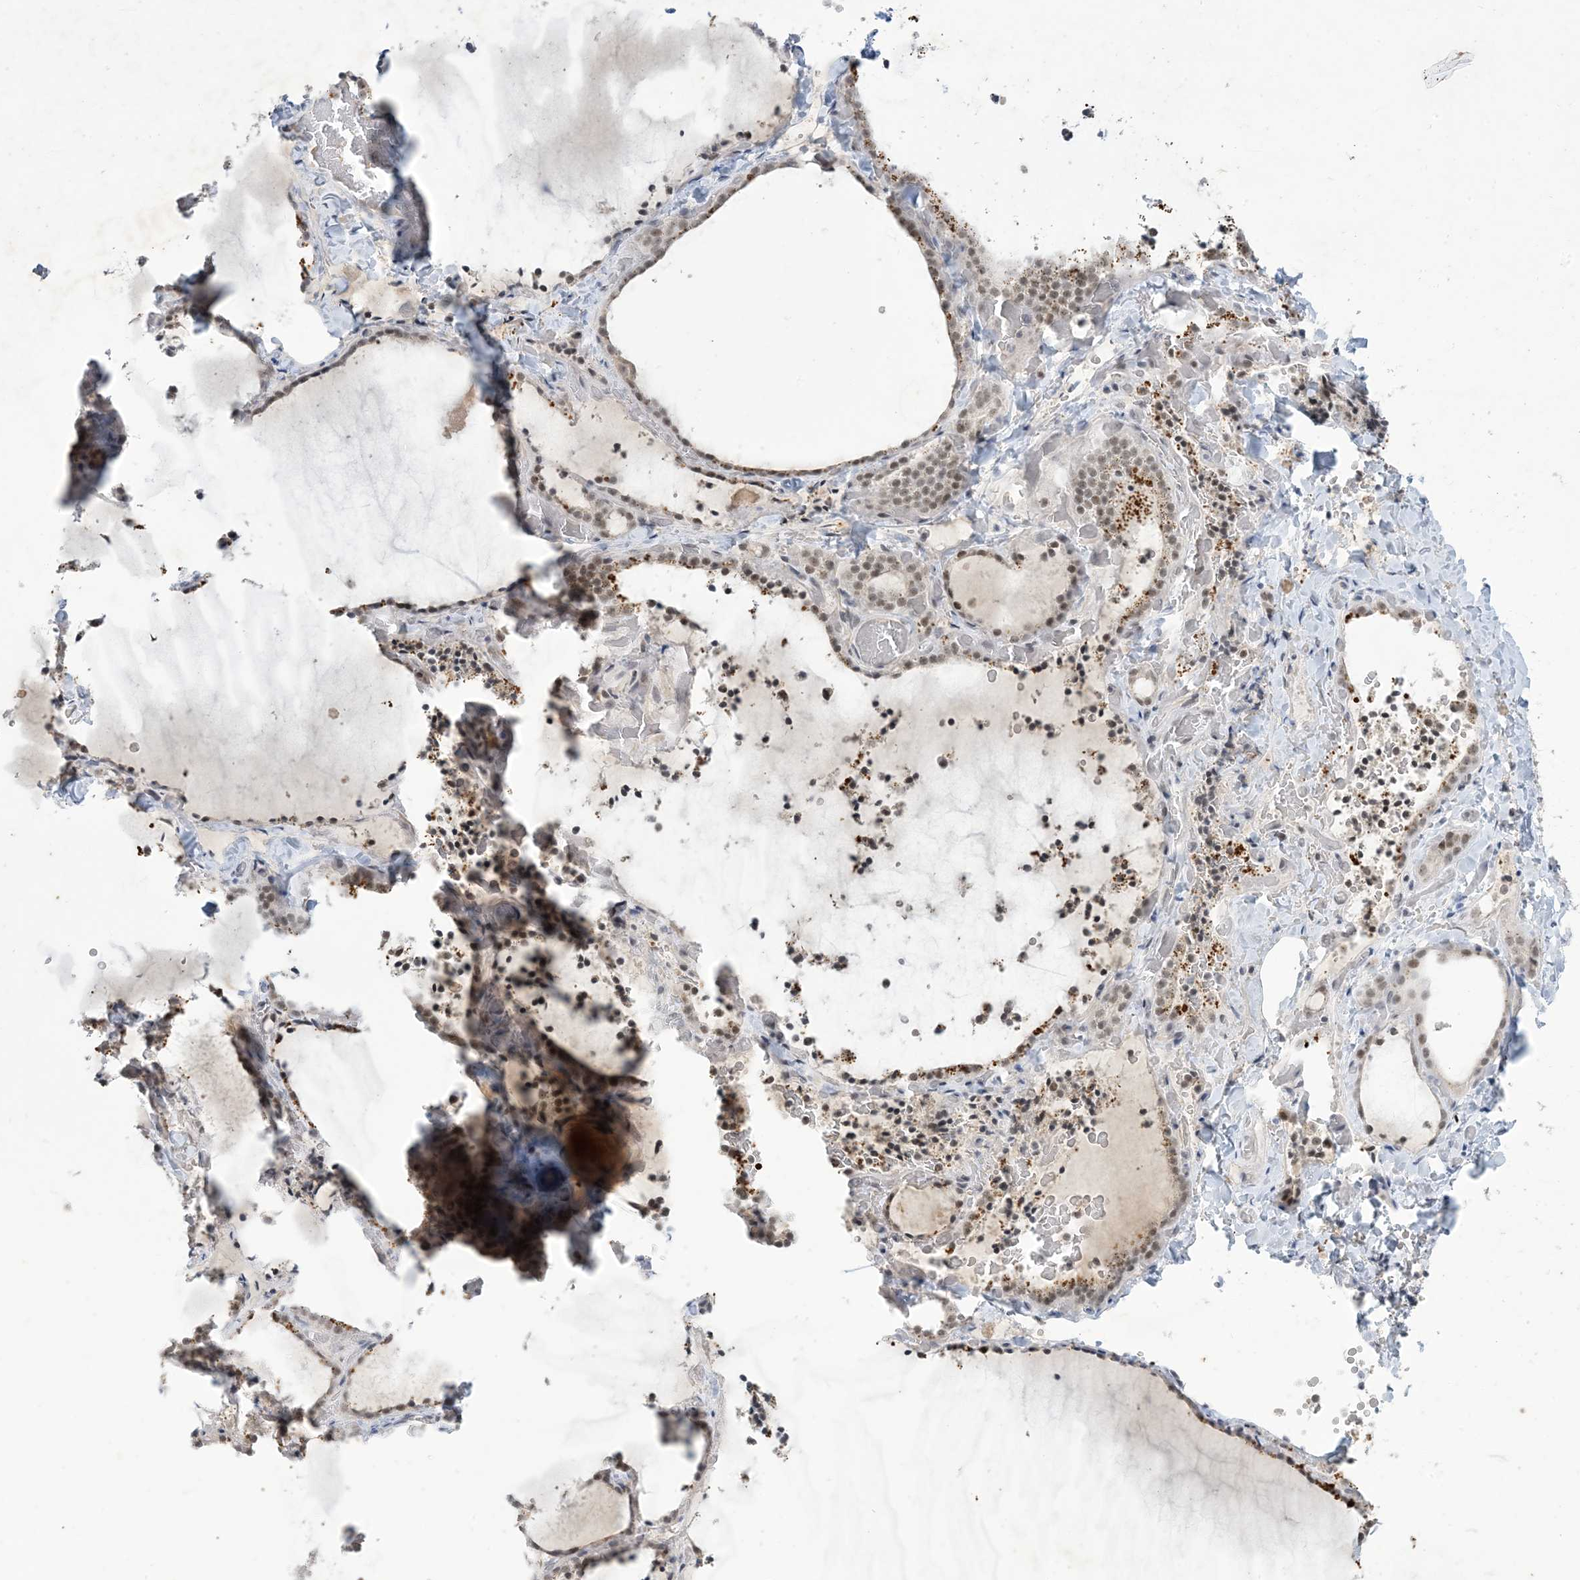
{"staining": {"intensity": "weak", "quantity": ">75%", "location": "cytoplasmic/membranous,nuclear"}, "tissue": "thyroid gland", "cell_type": "Glandular cells", "image_type": "normal", "snomed": [{"axis": "morphology", "description": "Normal tissue, NOS"}, {"axis": "topography", "description": "Thyroid gland"}], "caption": "The histopathology image exhibits a brown stain indicating the presence of a protein in the cytoplasmic/membranous,nuclear of glandular cells in thyroid gland. Ihc stains the protein in brown and the nuclei are stained blue.", "gene": "ZNF674", "patient": {"sex": "female", "age": 22}}